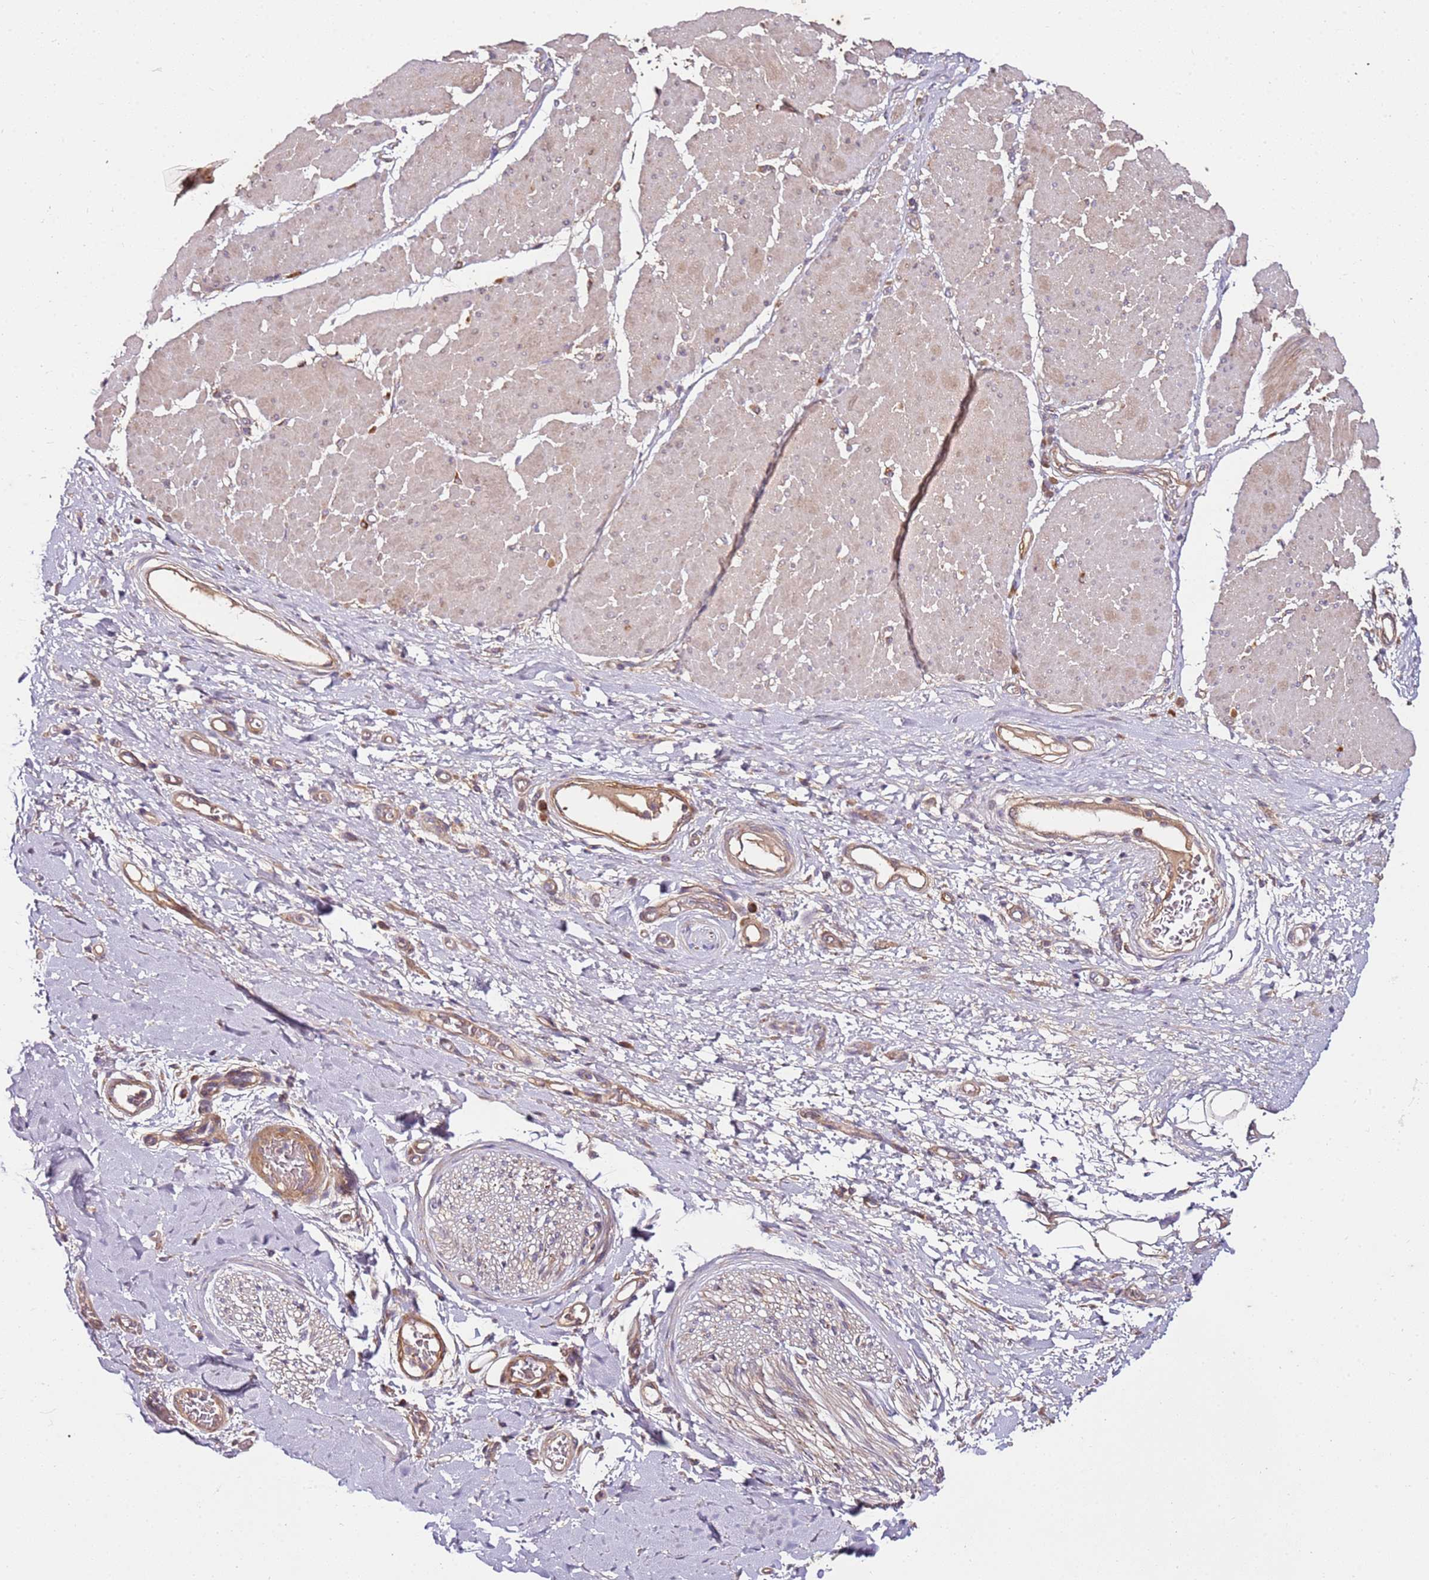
{"staining": {"intensity": "weak", "quantity": "<25%", "location": "cytoplasmic/membranous"}, "tissue": "adipose tissue", "cell_type": "Adipocytes", "image_type": "normal", "snomed": [{"axis": "morphology", "description": "Normal tissue, NOS"}, {"axis": "morphology", "description": "Adenocarcinoma, NOS"}, {"axis": "topography", "description": "Esophagus"}, {"axis": "topography", "description": "Stomach, upper"}, {"axis": "topography", "description": "Peripheral nerve tissue"}], "caption": "DAB immunohistochemical staining of normal human adipose tissue reveals no significant staining in adipocytes.", "gene": "KRTAP21", "patient": {"sex": "male", "age": 62}}